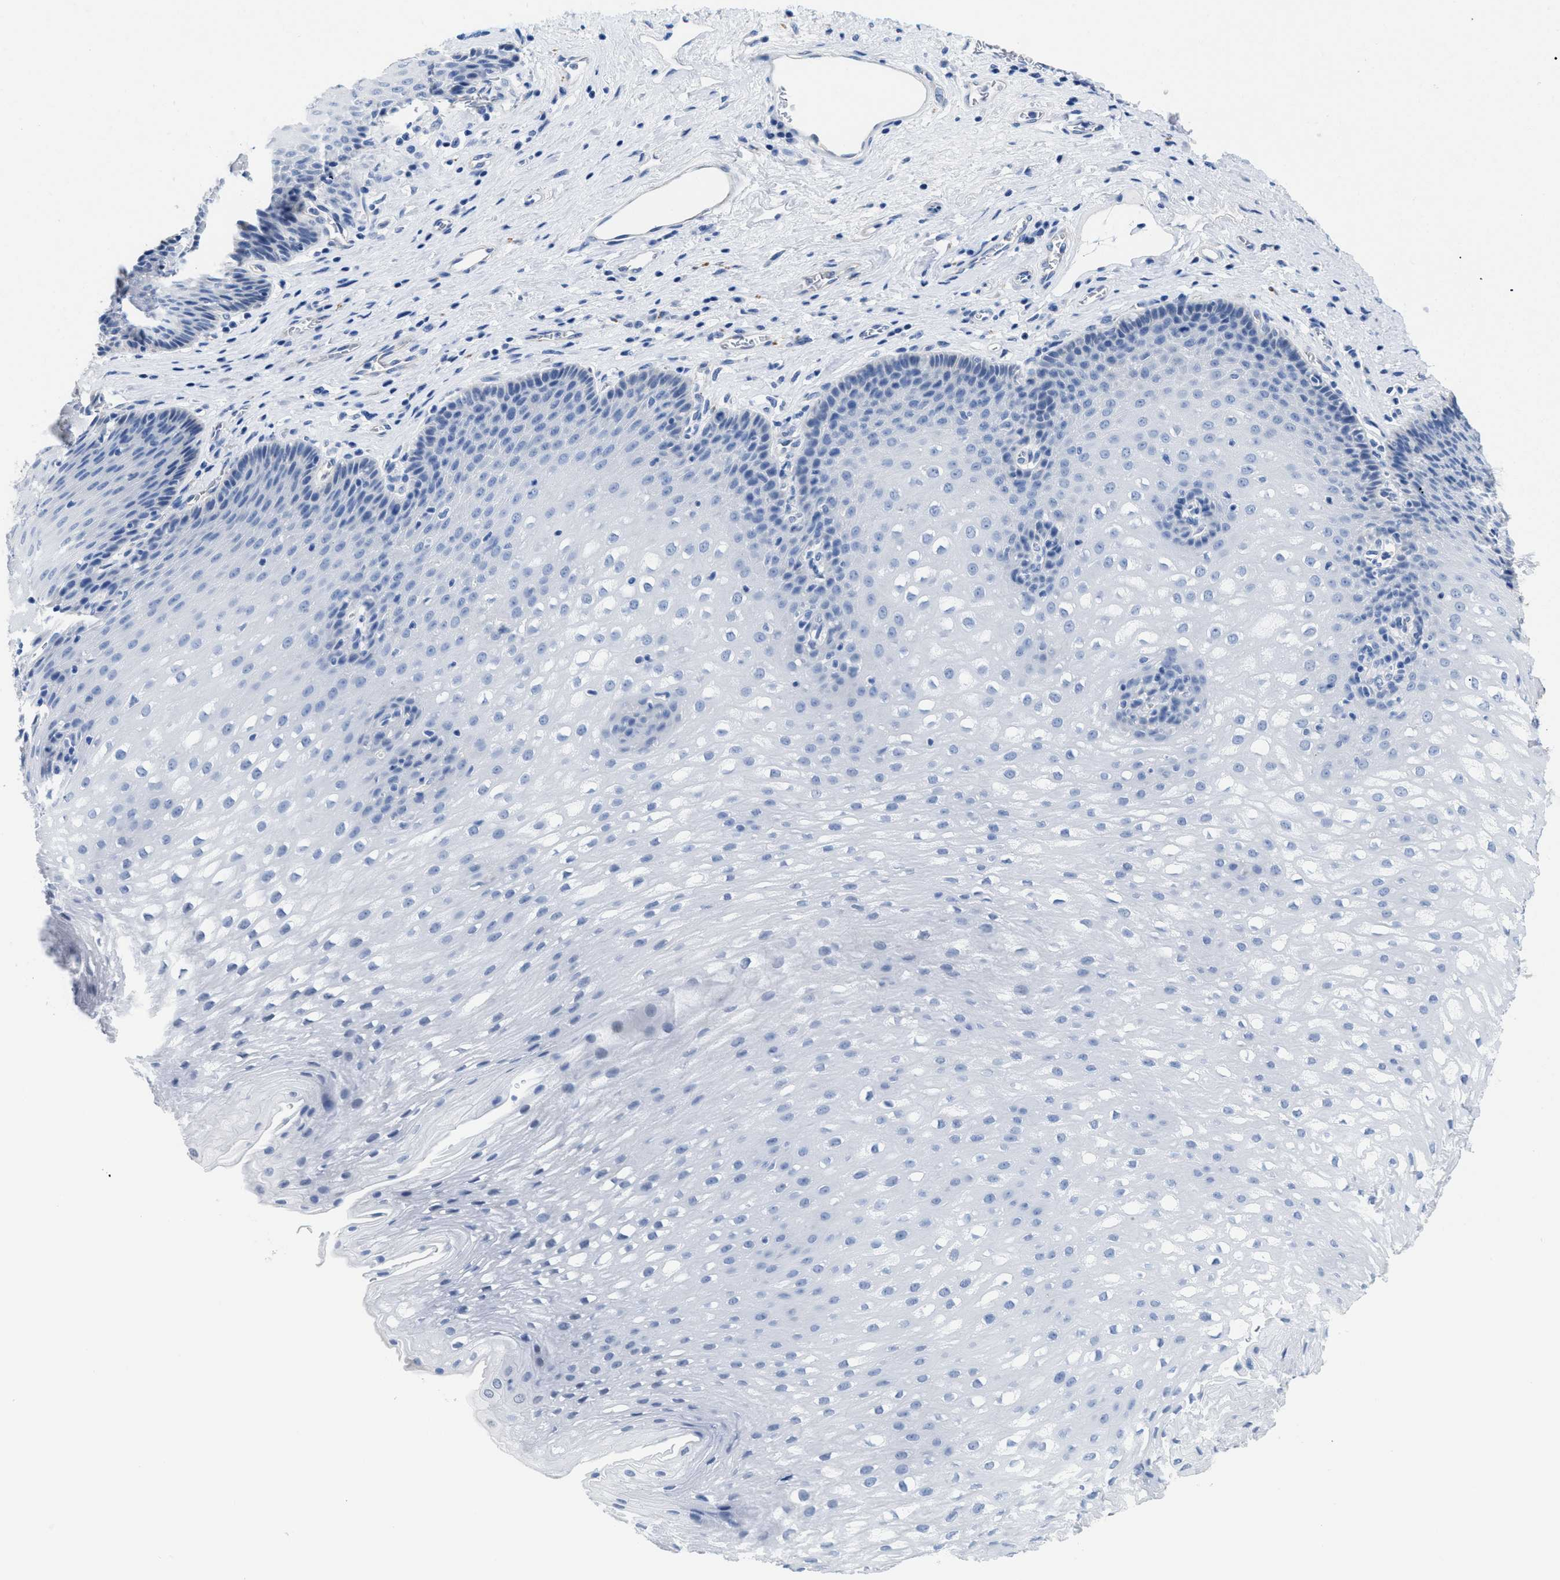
{"staining": {"intensity": "negative", "quantity": "none", "location": "none"}, "tissue": "esophagus", "cell_type": "Squamous epithelial cells", "image_type": "normal", "snomed": [{"axis": "morphology", "description": "Normal tissue, NOS"}, {"axis": "topography", "description": "Esophagus"}], "caption": "IHC micrograph of unremarkable human esophagus stained for a protein (brown), which shows no expression in squamous epithelial cells.", "gene": "APOBEC2", "patient": {"sex": "male", "age": 48}}